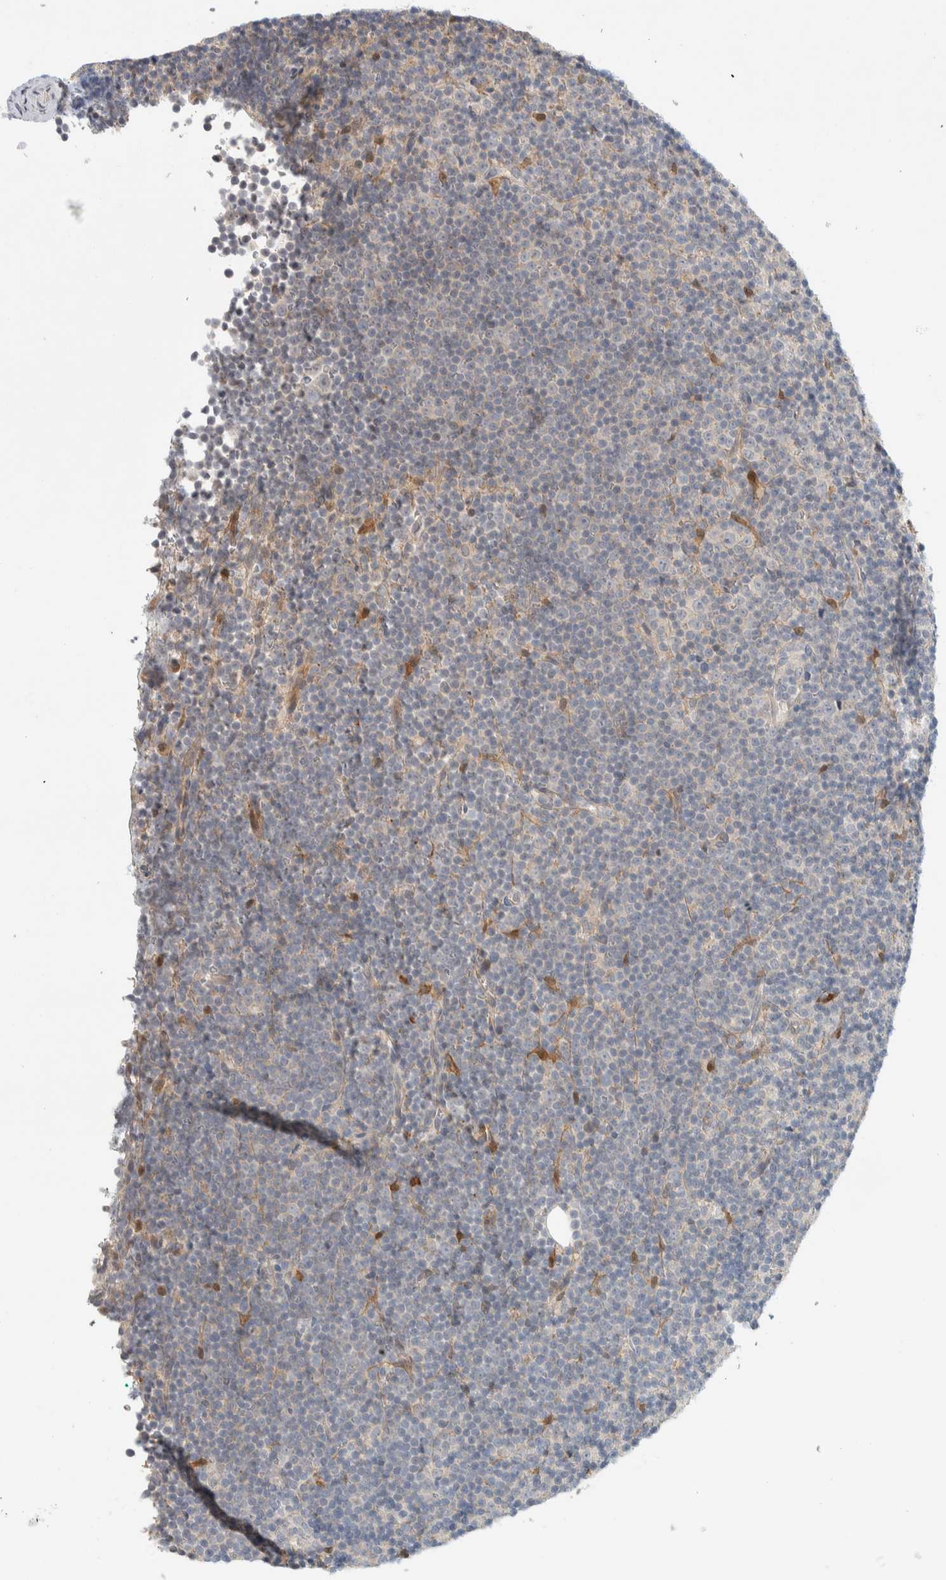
{"staining": {"intensity": "negative", "quantity": "none", "location": "none"}, "tissue": "lymphoma", "cell_type": "Tumor cells", "image_type": "cancer", "snomed": [{"axis": "morphology", "description": "Malignant lymphoma, non-Hodgkin's type, Low grade"}, {"axis": "topography", "description": "Lymph node"}], "caption": "Image shows no protein staining in tumor cells of lymphoma tissue.", "gene": "DEPTOR", "patient": {"sex": "female", "age": 67}}